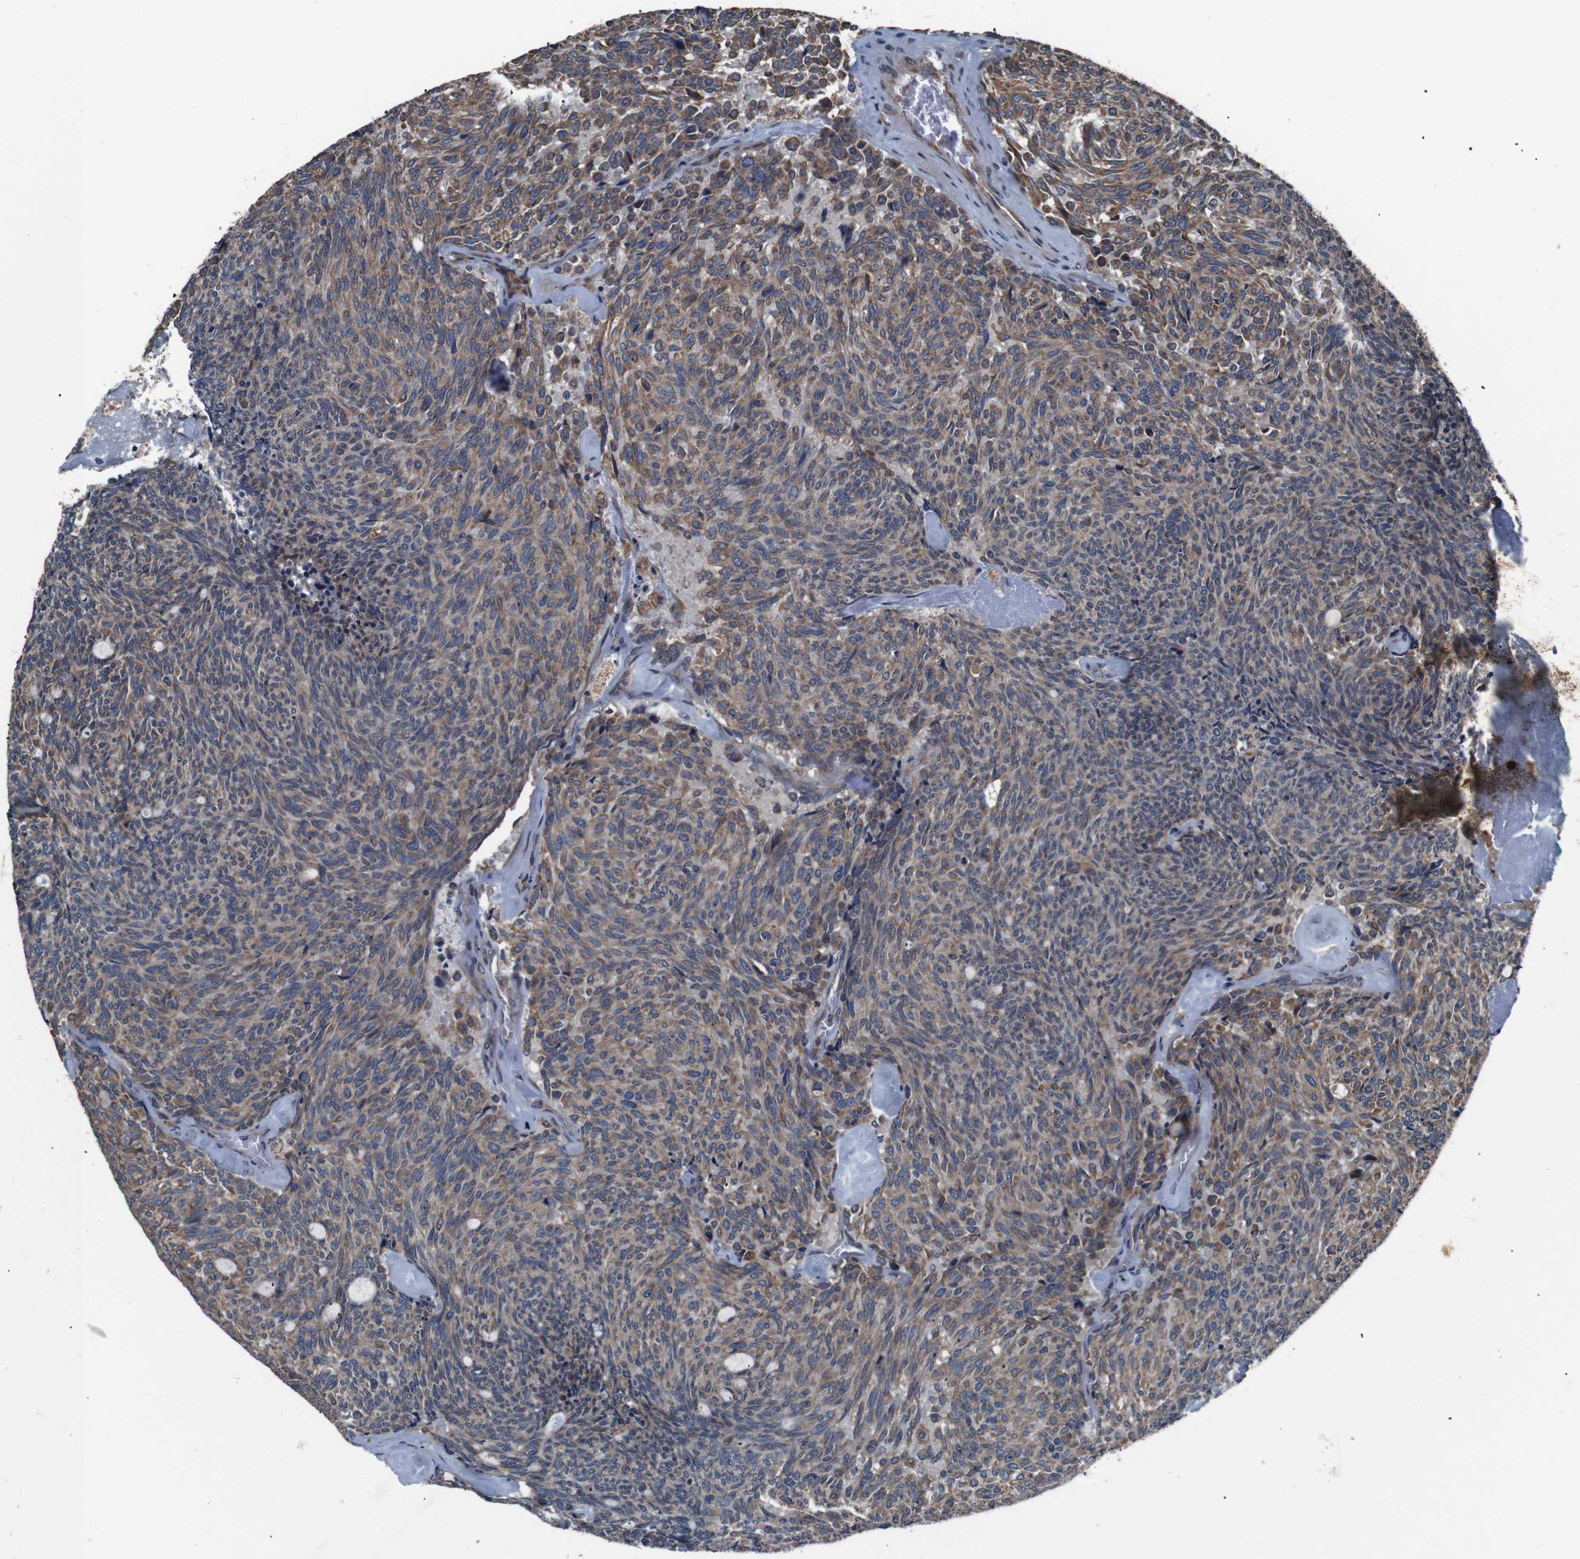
{"staining": {"intensity": "moderate", "quantity": ">75%", "location": "cytoplasmic/membranous"}, "tissue": "carcinoid", "cell_type": "Tumor cells", "image_type": "cancer", "snomed": [{"axis": "morphology", "description": "Carcinoid, malignant, NOS"}, {"axis": "topography", "description": "Pancreas"}], "caption": "IHC (DAB (3,3'-diaminobenzidine)) staining of carcinoid shows moderate cytoplasmic/membranous protein expression in about >75% of tumor cells.", "gene": "SIGMAR1", "patient": {"sex": "female", "age": 54}}